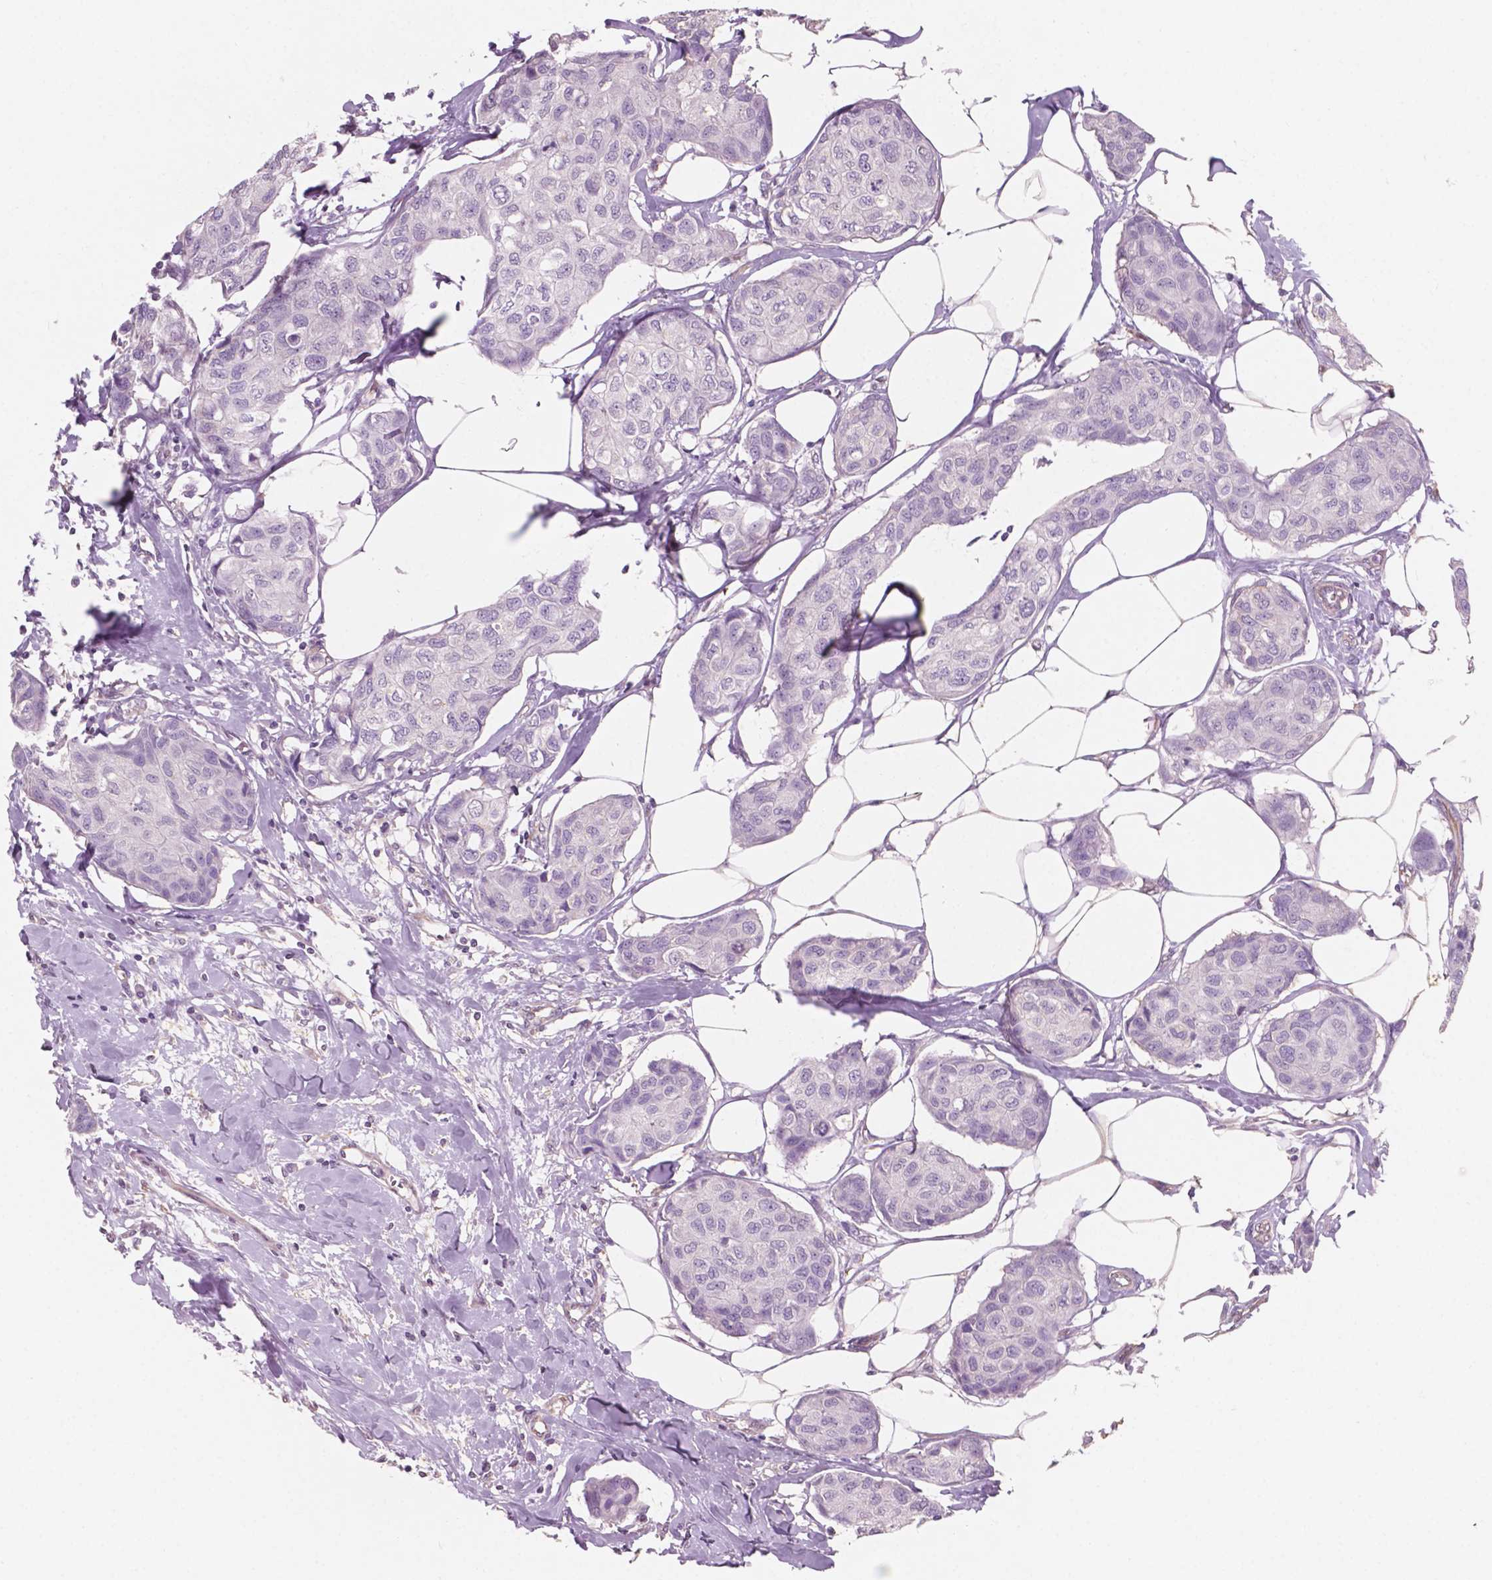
{"staining": {"intensity": "negative", "quantity": "none", "location": "none"}, "tissue": "breast cancer", "cell_type": "Tumor cells", "image_type": "cancer", "snomed": [{"axis": "morphology", "description": "Duct carcinoma"}, {"axis": "topography", "description": "Breast"}], "caption": "Micrograph shows no significant protein staining in tumor cells of breast invasive ductal carcinoma.", "gene": "AWAT1", "patient": {"sex": "female", "age": 80}}